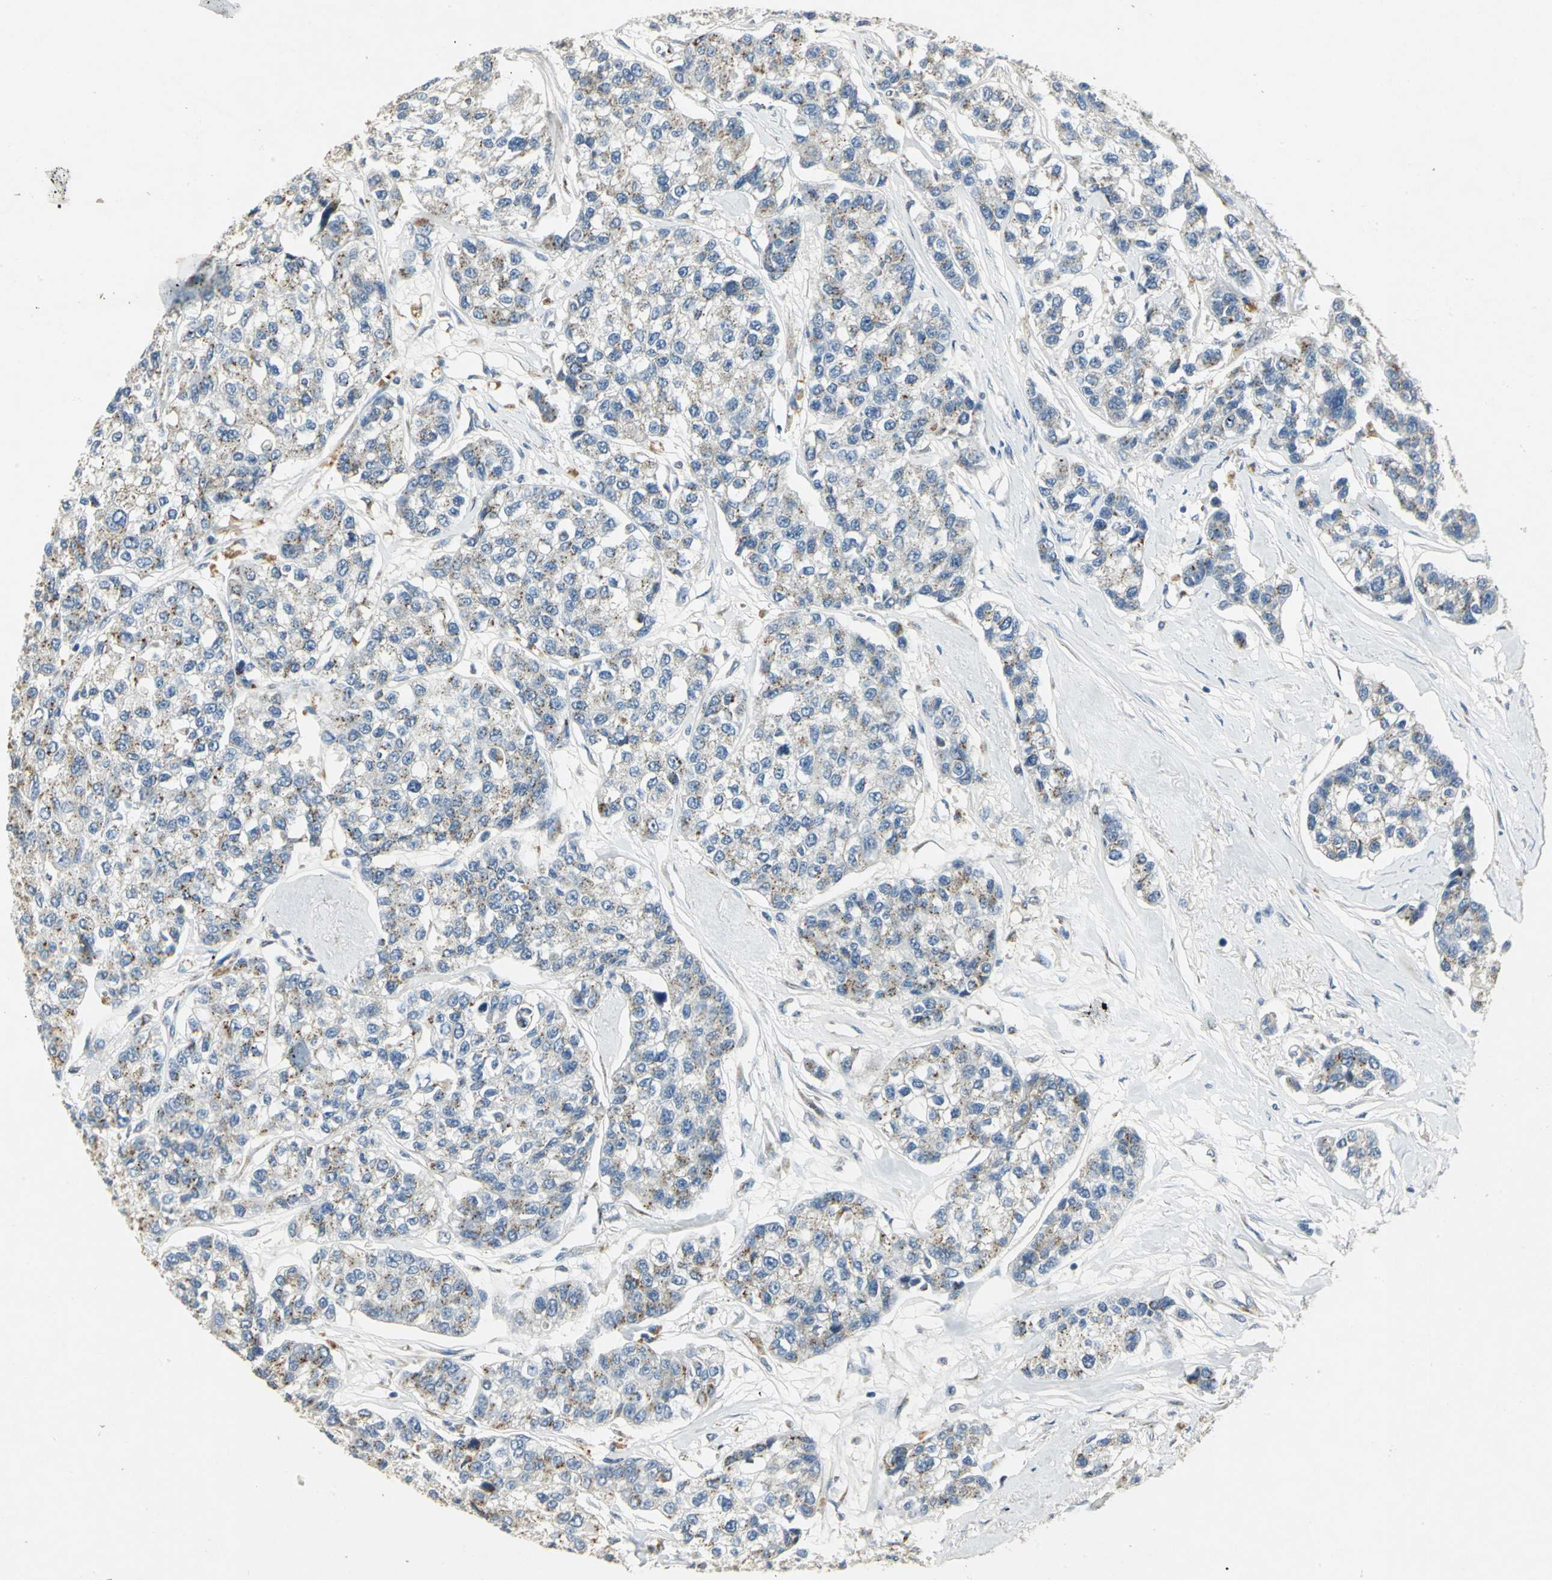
{"staining": {"intensity": "moderate", "quantity": "25%-75%", "location": "cytoplasmic/membranous"}, "tissue": "breast cancer", "cell_type": "Tumor cells", "image_type": "cancer", "snomed": [{"axis": "morphology", "description": "Duct carcinoma"}, {"axis": "topography", "description": "Breast"}], "caption": "Immunohistochemistry histopathology image of breast intraductal carcinoma stained for a protein (brown), which shows medium levels of moderate cytoplasmic/membranous positivity in approximately 25%-75% of tumor cells.", "gene": "TM9SF2", "patient": {"sex": "female", "age": 51}}